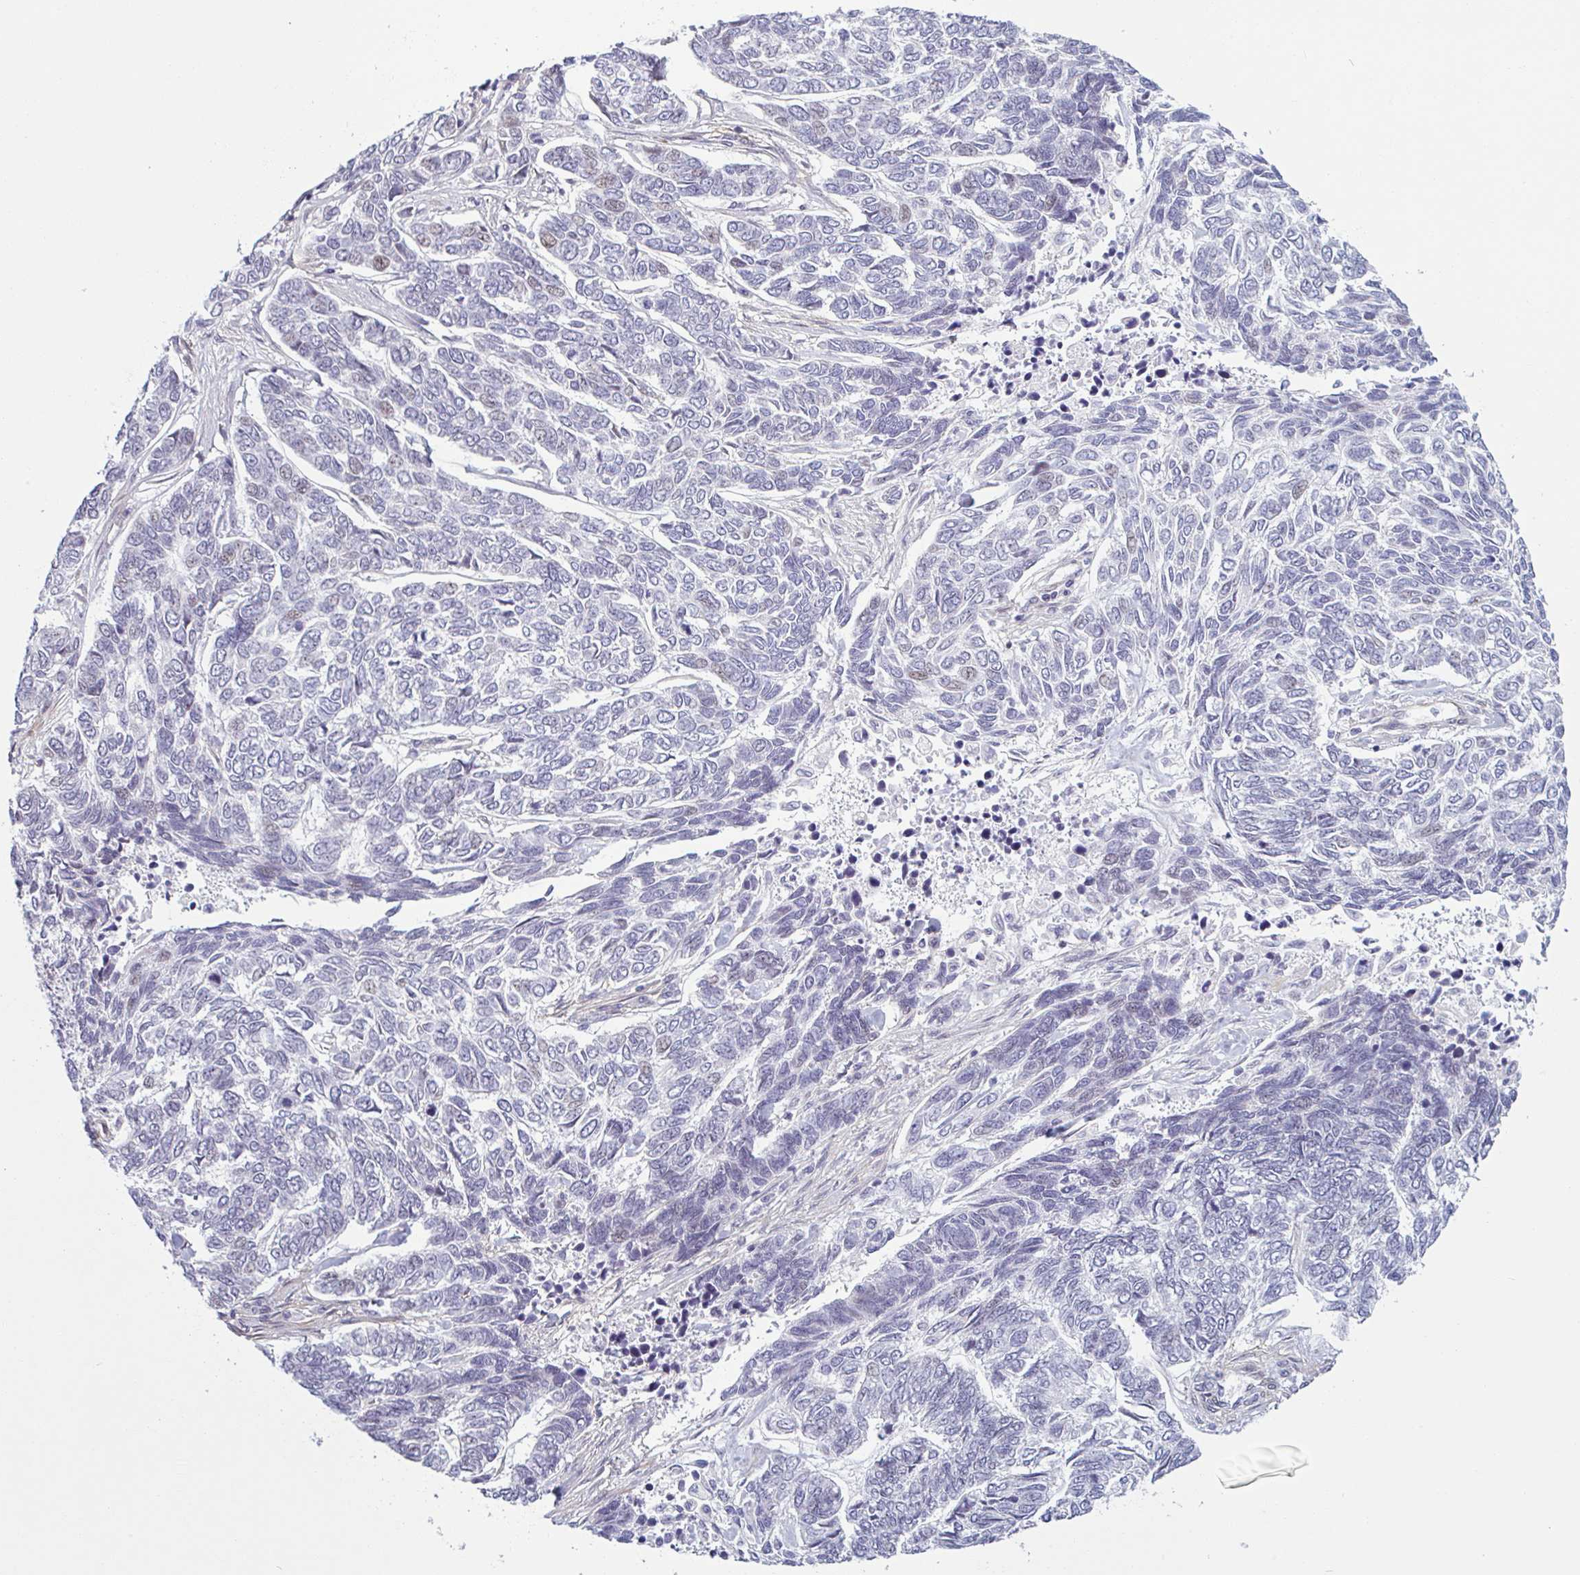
{"staining": {"intensity": "negative", "quantity": "none", "location": "none"}, "tissue": "skin cancer", "cell_type": "Tumor cells", "image_type": "cancer", "snomed": [{"axis": "morphology", "description": "Basal cell carcinoma"}, {"axis": "topography", "description": "Skin"}], "caption": "Immunohistochemical staining of basal cell carcinoma (skin) exhibits no significant expression in tumor cells.", "gene": "TMEM119", "patient": {"sex": "female", "age": 65}}